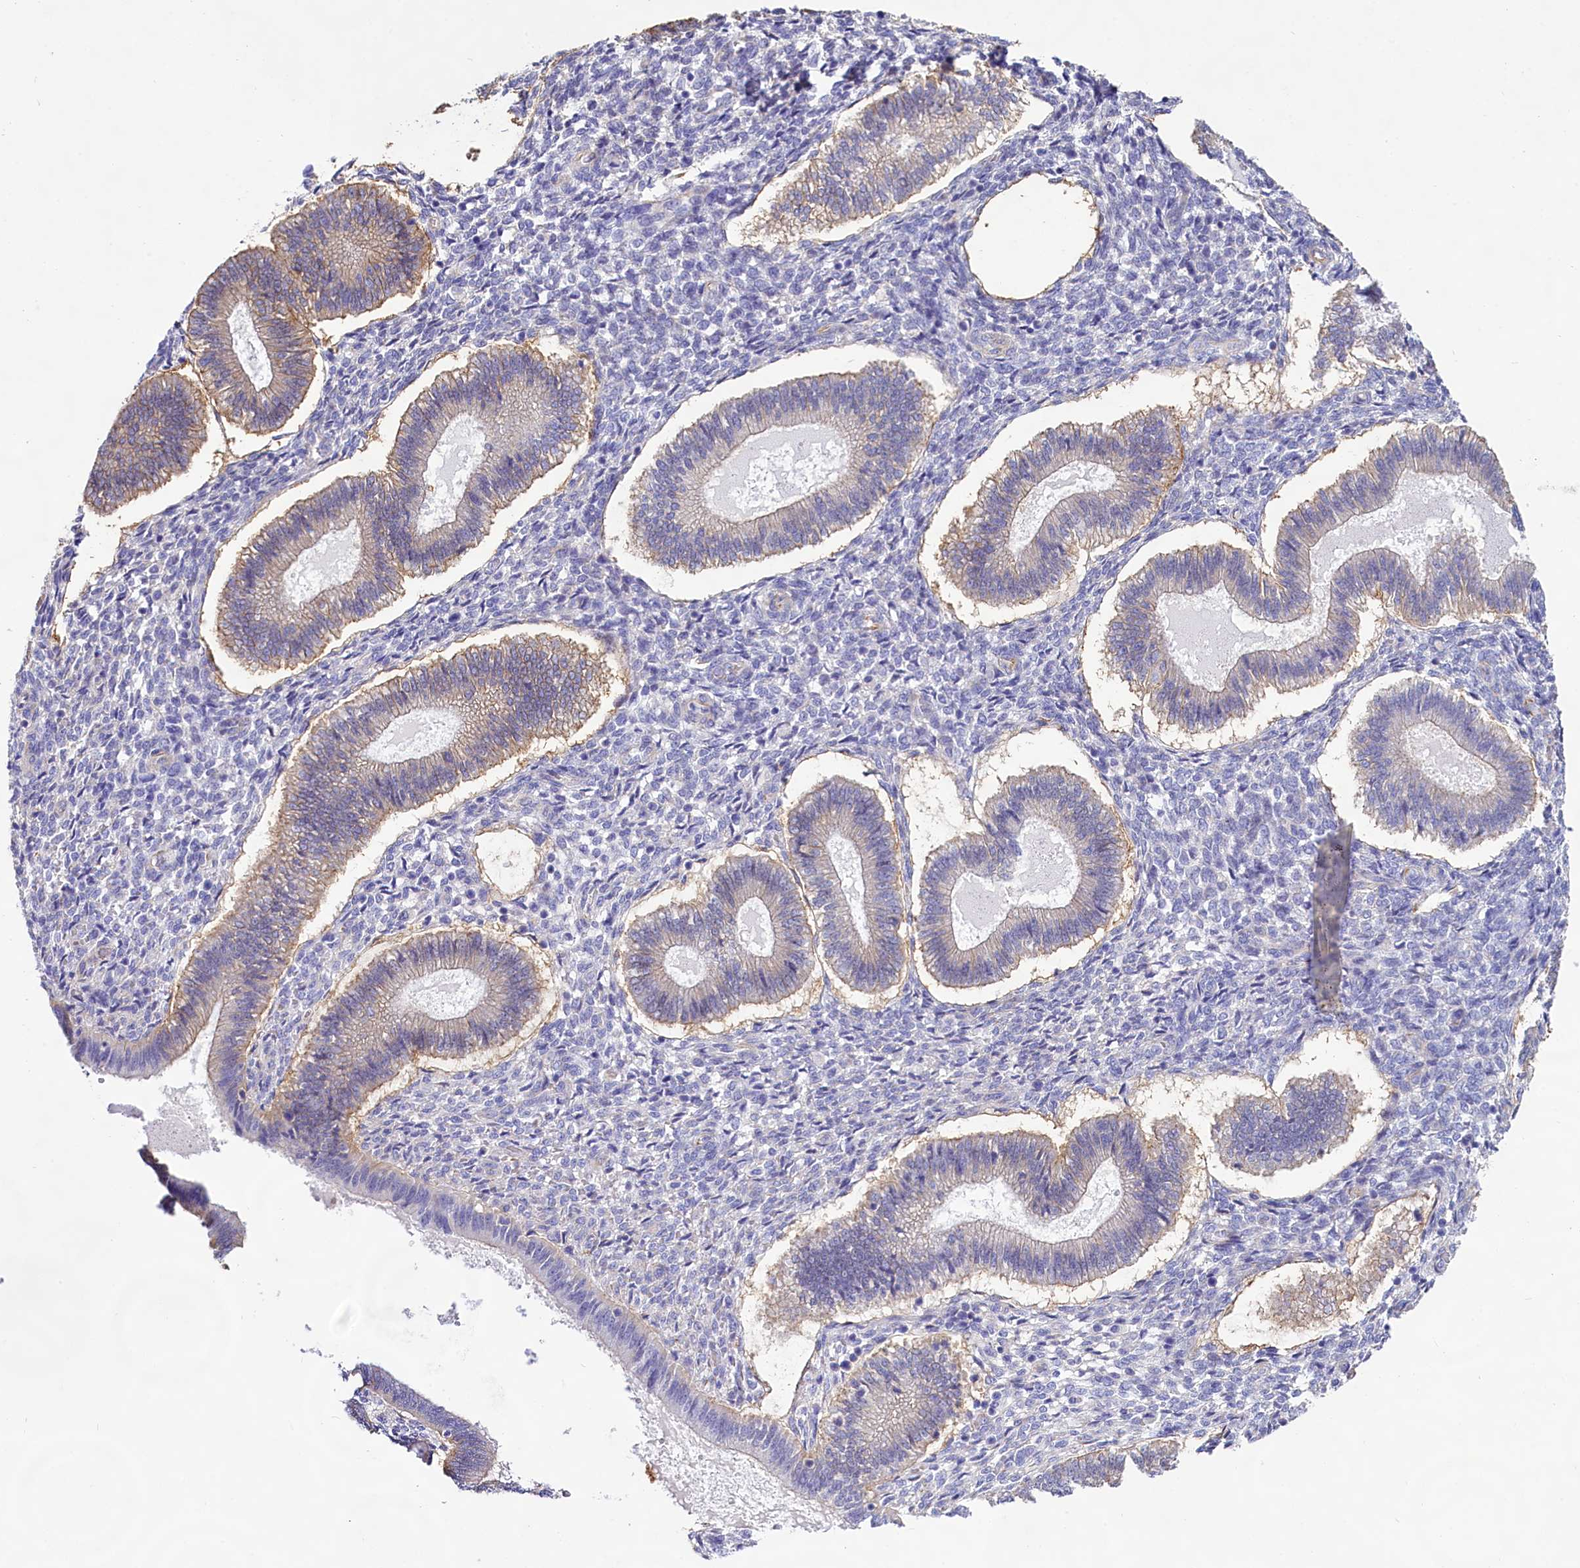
{"staining": {"intensity": "negative", "quantity": "none", "location": "none"}, "tissue": "endometrium", "cell_type": "Cells in endometrial stroma", "image_type": "normal", "snomed": [{"axis": "morphology", "description": "Normal tissue, NOS"}, {"axis": "topography", "description": "Endometrium"}], "caption": "This is an immunohistochemistry histopathology image of unremarkable endometrium. There is no positivity in cells in endometrial stroma.", "gene": "CD99", "patient": {"sex": "female", "age": 25}}